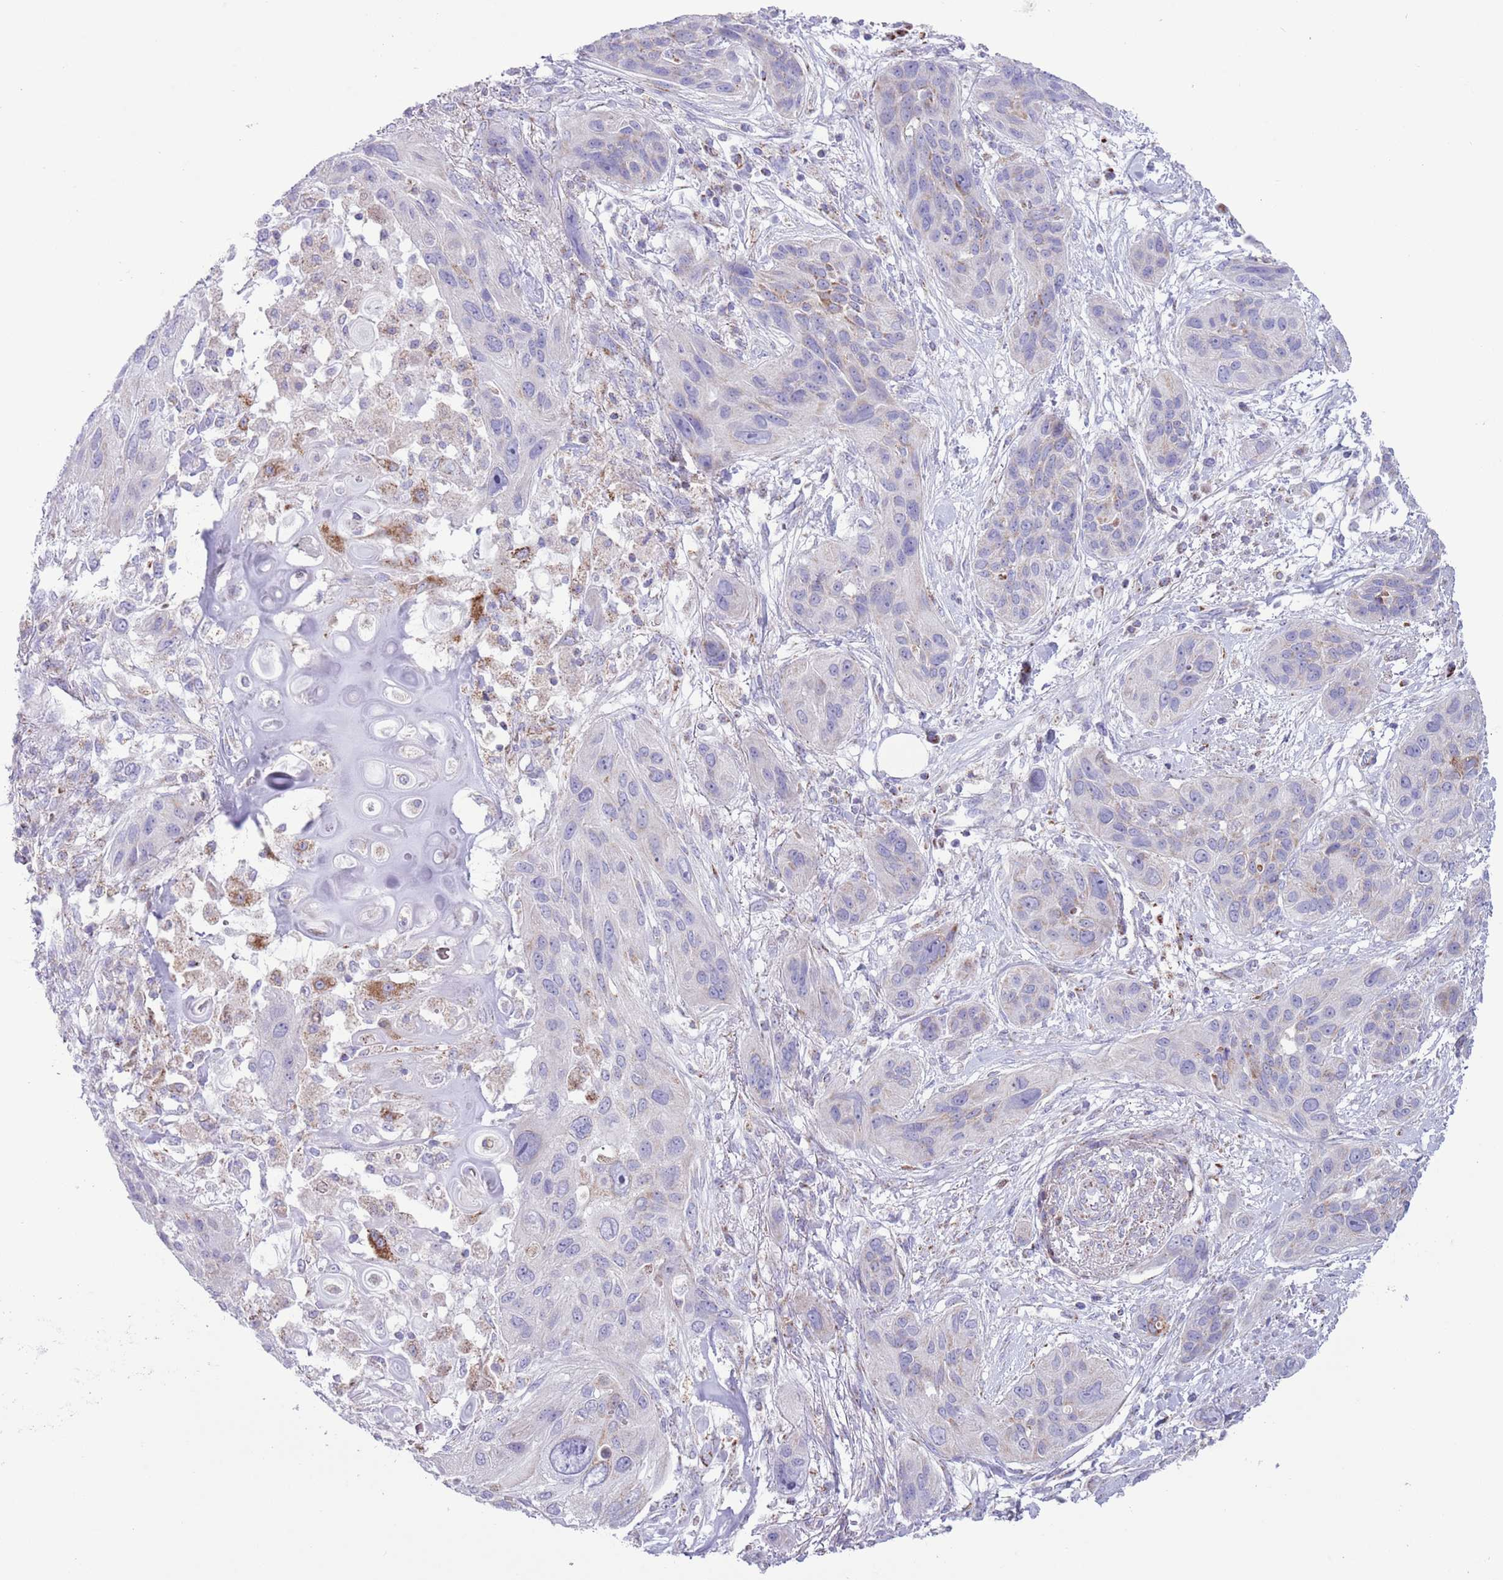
{"staining": {"intensity": "moderate", "quantity": "<25%", "location": "cytoplasmic/membranous"}, "tissue": "lung cancer", "cell_type": "Tumor cells", "image_type": "cancer", "snomed": [{"axis": "morphology", "description": "Squamous cell carcinoma, NOS"}, {"axis": "topography", "description": "Lung"}], "caption": "This photomicrograph displays IHC staining of lung cancer (squamous cell carcinoma), with low moderate cytoplasmic/membranous staining in approximately <25% of tumor cells.", "gene": "ATP6V1B1", "patient": {"sex": "female", "age": 70}}